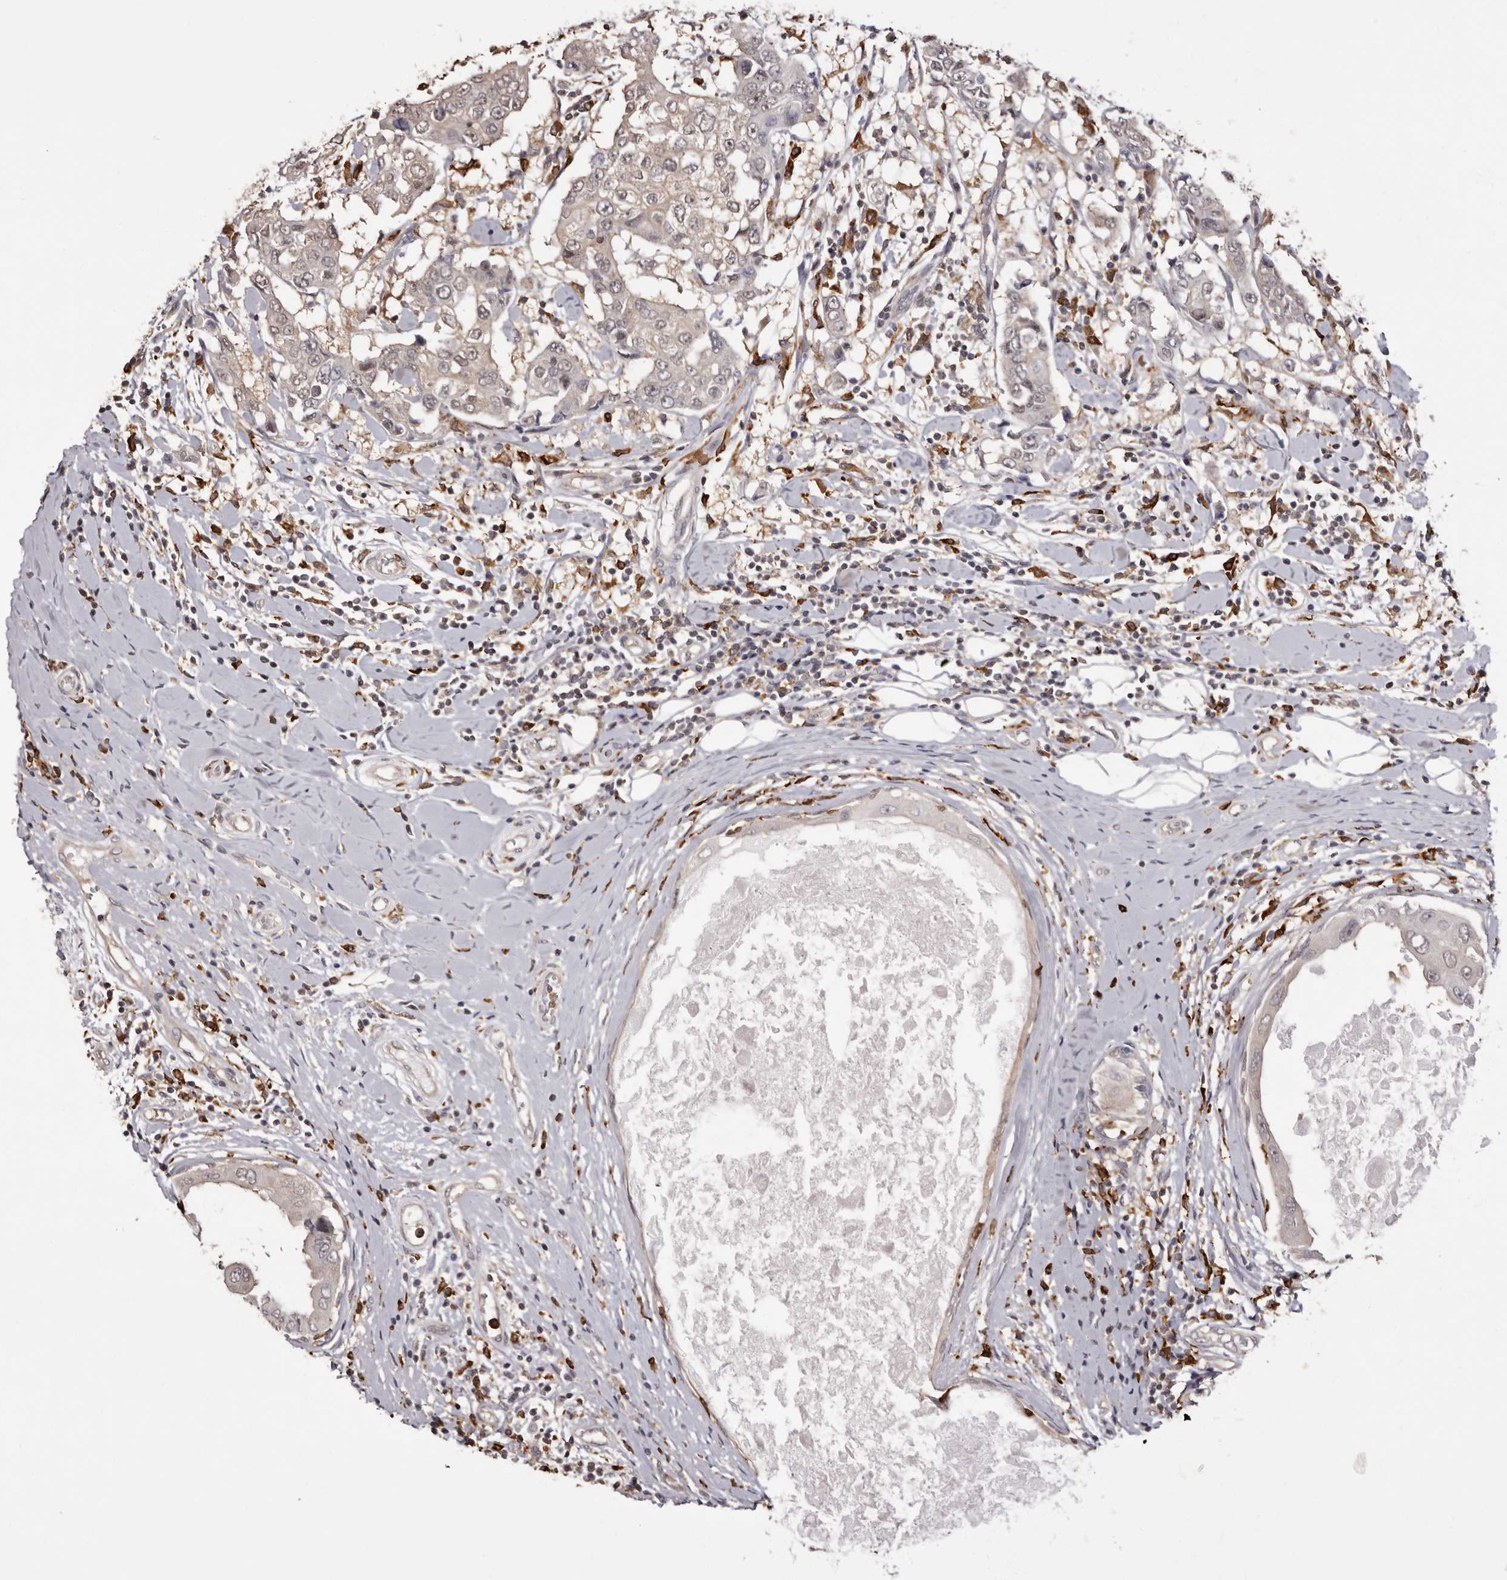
{"staining": {"intensity": "negative", "quantity": "none", "location": "none"}, "tissue": "breast cancer", "cell_type": "Tumor cells", "image_type": "cancer", "snomed": [{"axis": "morphology", "description": "Duct carcinoma"}, {"axis": "topography", "description": "Breast"}], "caption": "The histopathology image exhibits no staining of tumor cells in infiltrating ductal carcinoma (breast).", "gene": "TNNI1", "patient": {"sex": "female", "age": 27}}